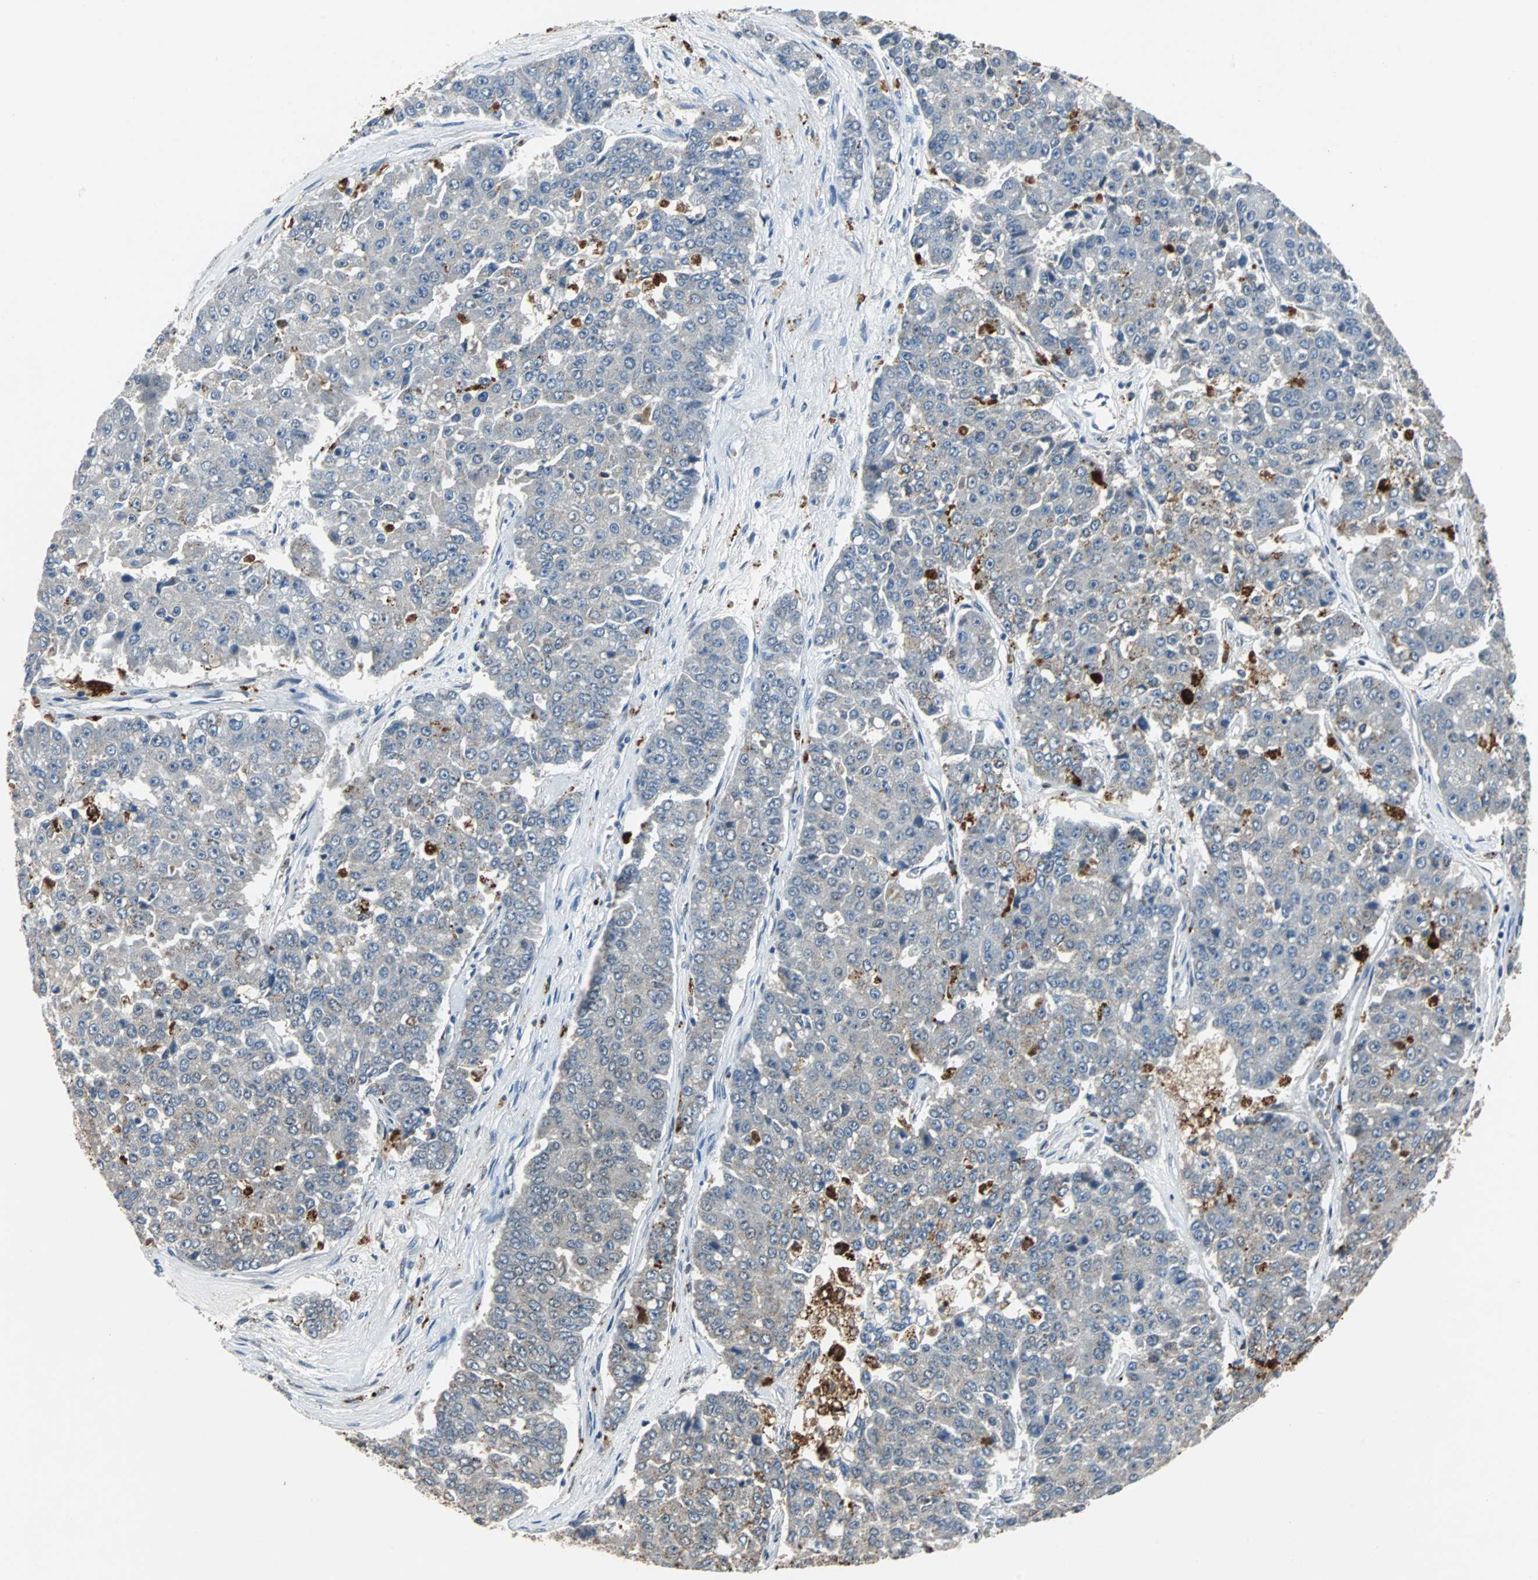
{"staining": {"intensity": "negative", "quantity": "none", "location": "none"}, "tissue": "pancreatic cancer", "cell_type": "Tumor cells", "image_type": "cancer", "snomed": [{"axis": "morphology", "description": "Adenocarcinoma, NOS"}, {"axis": "topography", "description": "Pancreas"}], "caption": "This is an IHC image of pancreatic cancer. There is no expression in tumor cells.", "gene": "HLX", "patient": {"sex": "male", "age": 50}}